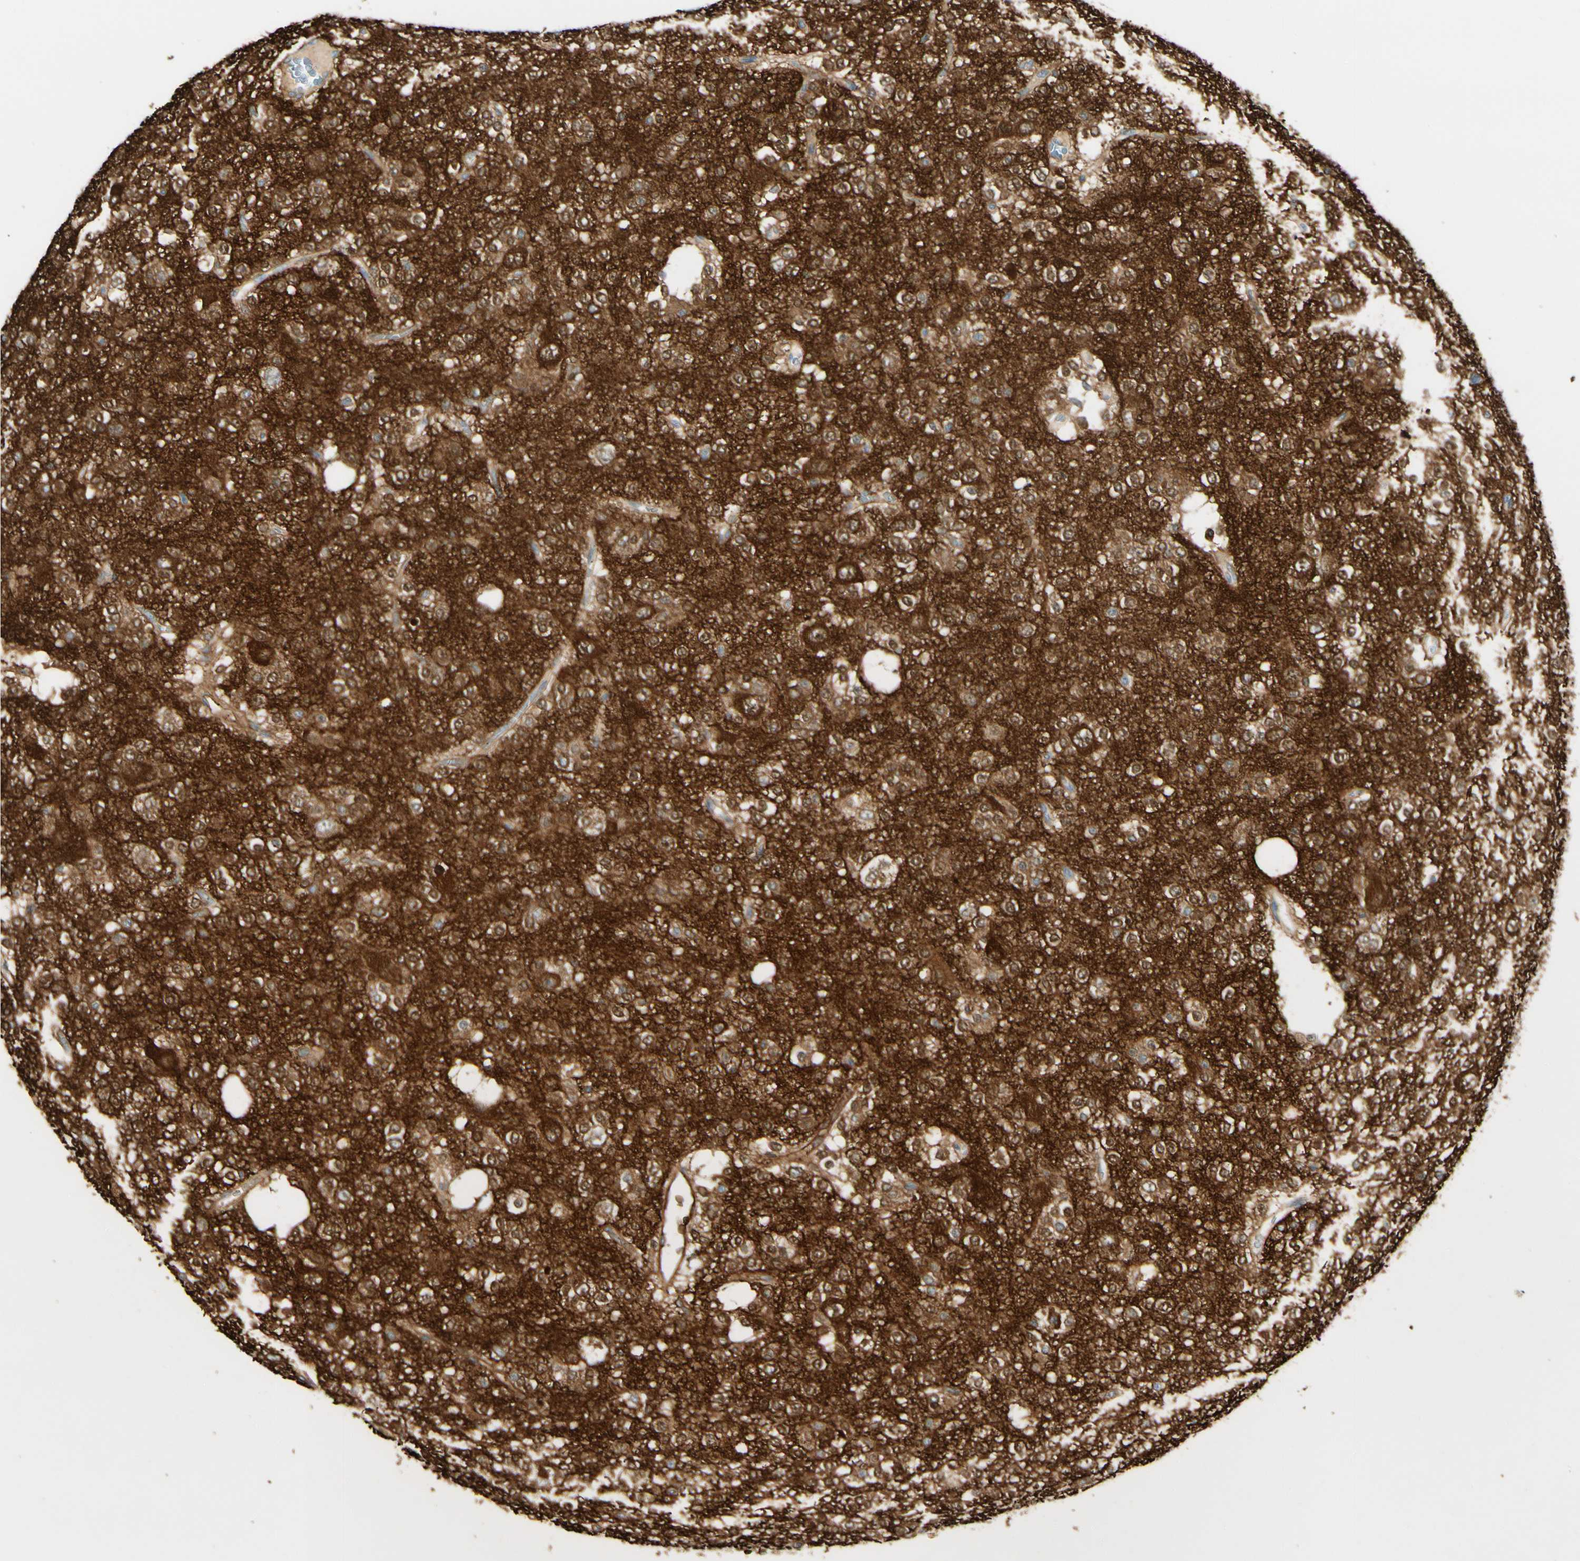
{"staining": {"intensity": "moderate", "quantity": ">75%", "location": "cytoplasmic/membranous"}, "tissue": "glioma", "cell_type": "Tumor cells", "image_type": "cancer", "snomed": [{"axis": "morphology", "description": "Glioma, malignant, Low grade"}, {"axis": "topography", "description": "Brain"}], "caption": "A brown stain shows moderate cytoplasmic/membranous positivity of a protein in glioma tumor cells.", "gene": "AMPH", "patient": {"sex": "male", "age": 38}}